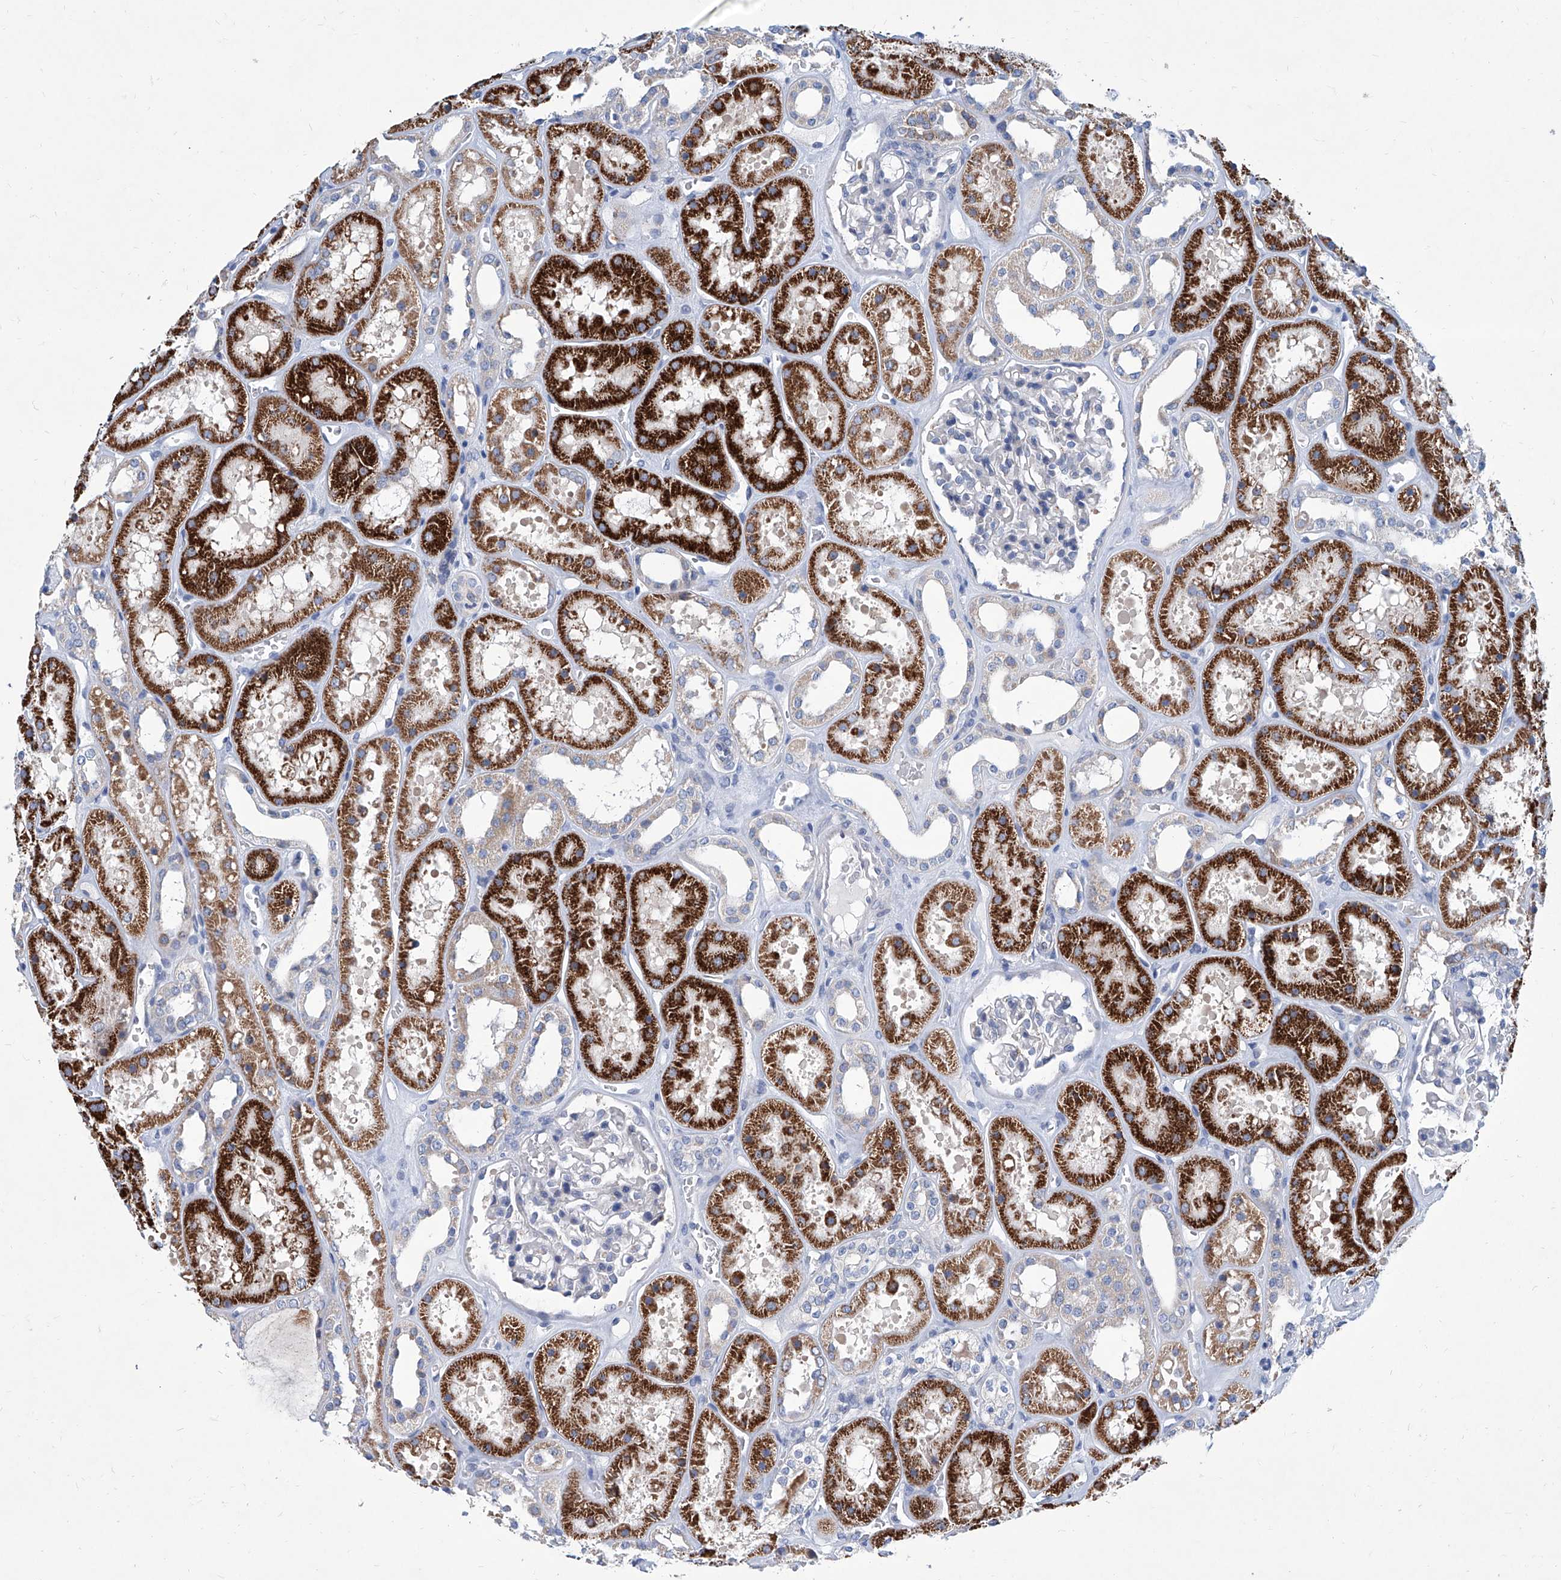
{"staining": {"intensity": "negative", "quantity": "none", "location": "none"}, "tissue": "kidney", "cell_type": "Cells in glomeruli", "image_type": "normal", "snomed": [{"axis": "morphology", "description": "Normal tissue, NOS"}, {"axis": "topography", "description": "Kidney"}], "caption": "This is a photomicrograph of immunohistochemistry staining of normal kidney, which shows no positivity in cells in glomeruli.", "gene": "ZNF519", "patient": {"sex": "female", "age": 41}}